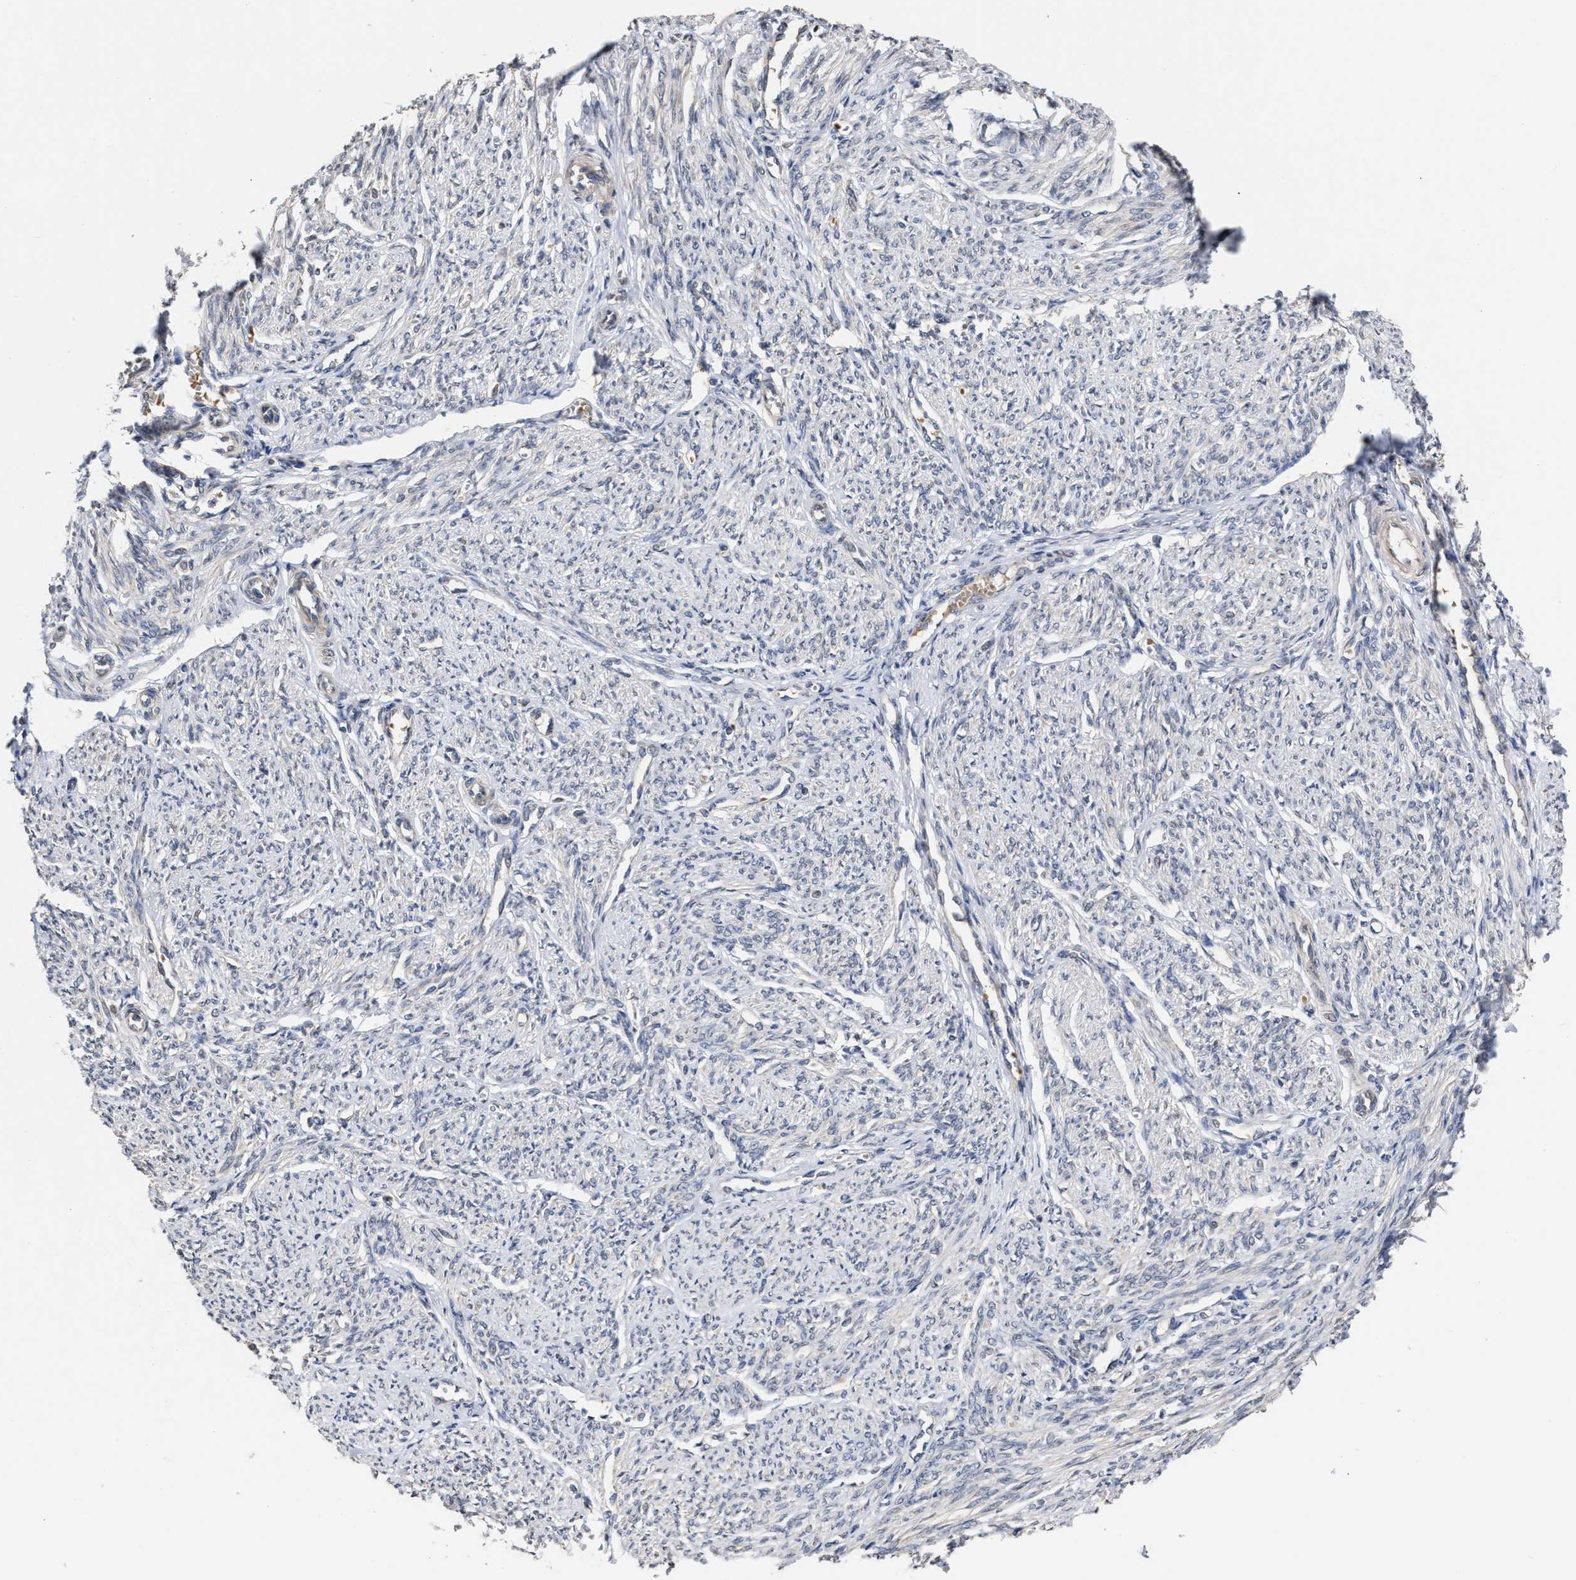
{"staining": {"intensity": "negative", "quantity": "none", "location": "none"}, "tissue": "smooth muscle", "cell_type": "Smooth muscle cells", "image_type": "normal", "snomed": [{"axis": "morphology", "description": "Normal tissue, NOS"}, {"axis": "topography", "description": "Smooth muscle"}], "caption": "This micrograph is of unremarkable smooth muscle stained with IHC to label a protein in brown with the nuclei are counter-stained blue. There is no staining in smooth muscle cells.", "gene": "SAR1A", "patient": {"sex": "female", "age": 65}}